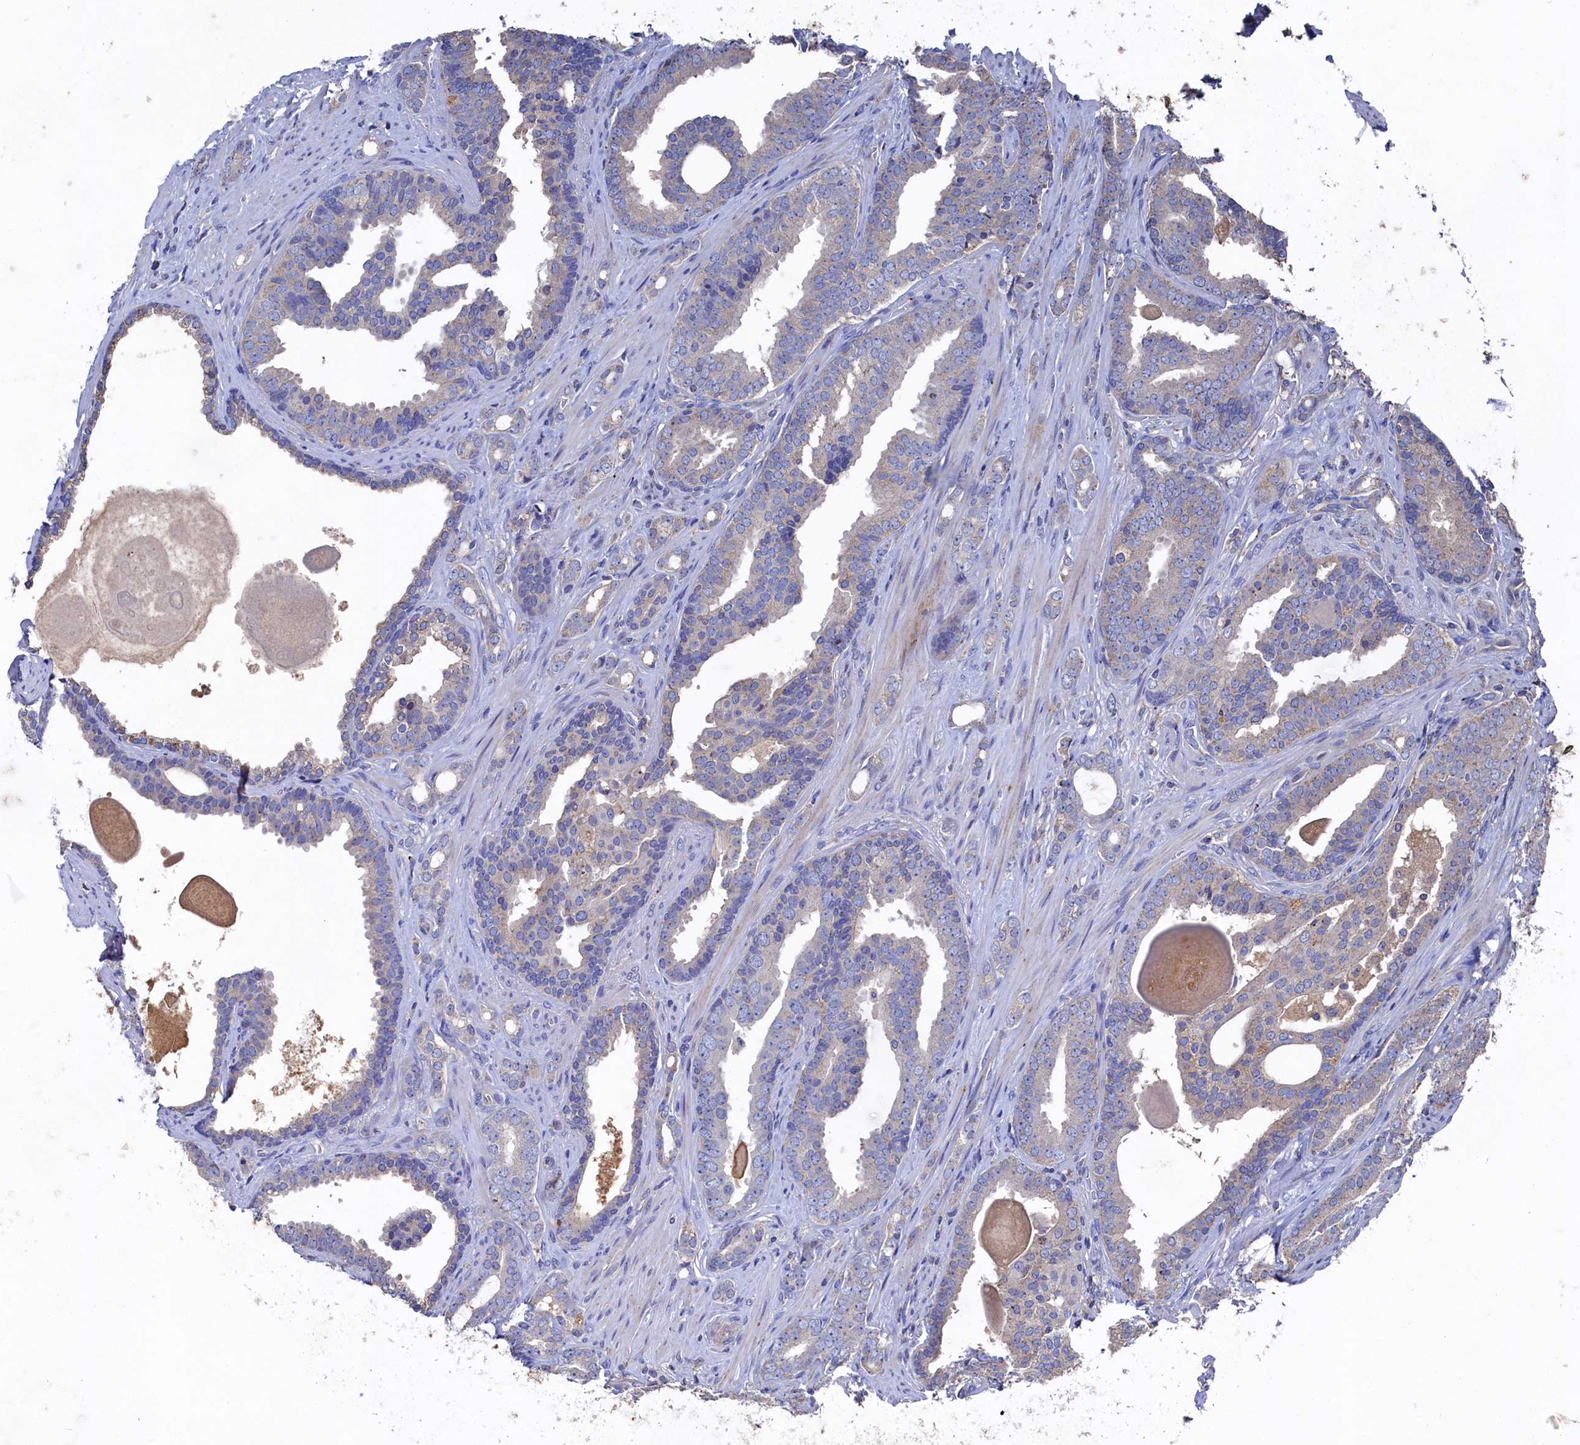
{"staining": {"intensity": "weak", "quantity": "25%-75%", "location": "cytoplasmic/membranous"}, "tissue": "prostate cancer", "cell_type": "Tumor cells", "image_type": "cancer", "snomed": [{"axis": "morphology", "description": "Adenocarcinoma, High grade"}, {"axis": "topography", "description": "Prostate"}], "caption": "Protein expression by immunohistochemistry (IHC) shows weak cytoplasmic/membranous positivity in about 25%-75% of tumor cells in high-grade adenocarcinoma (prostate).", "gene": "TK2", "patient": {"sex": "male", "age": 63}}